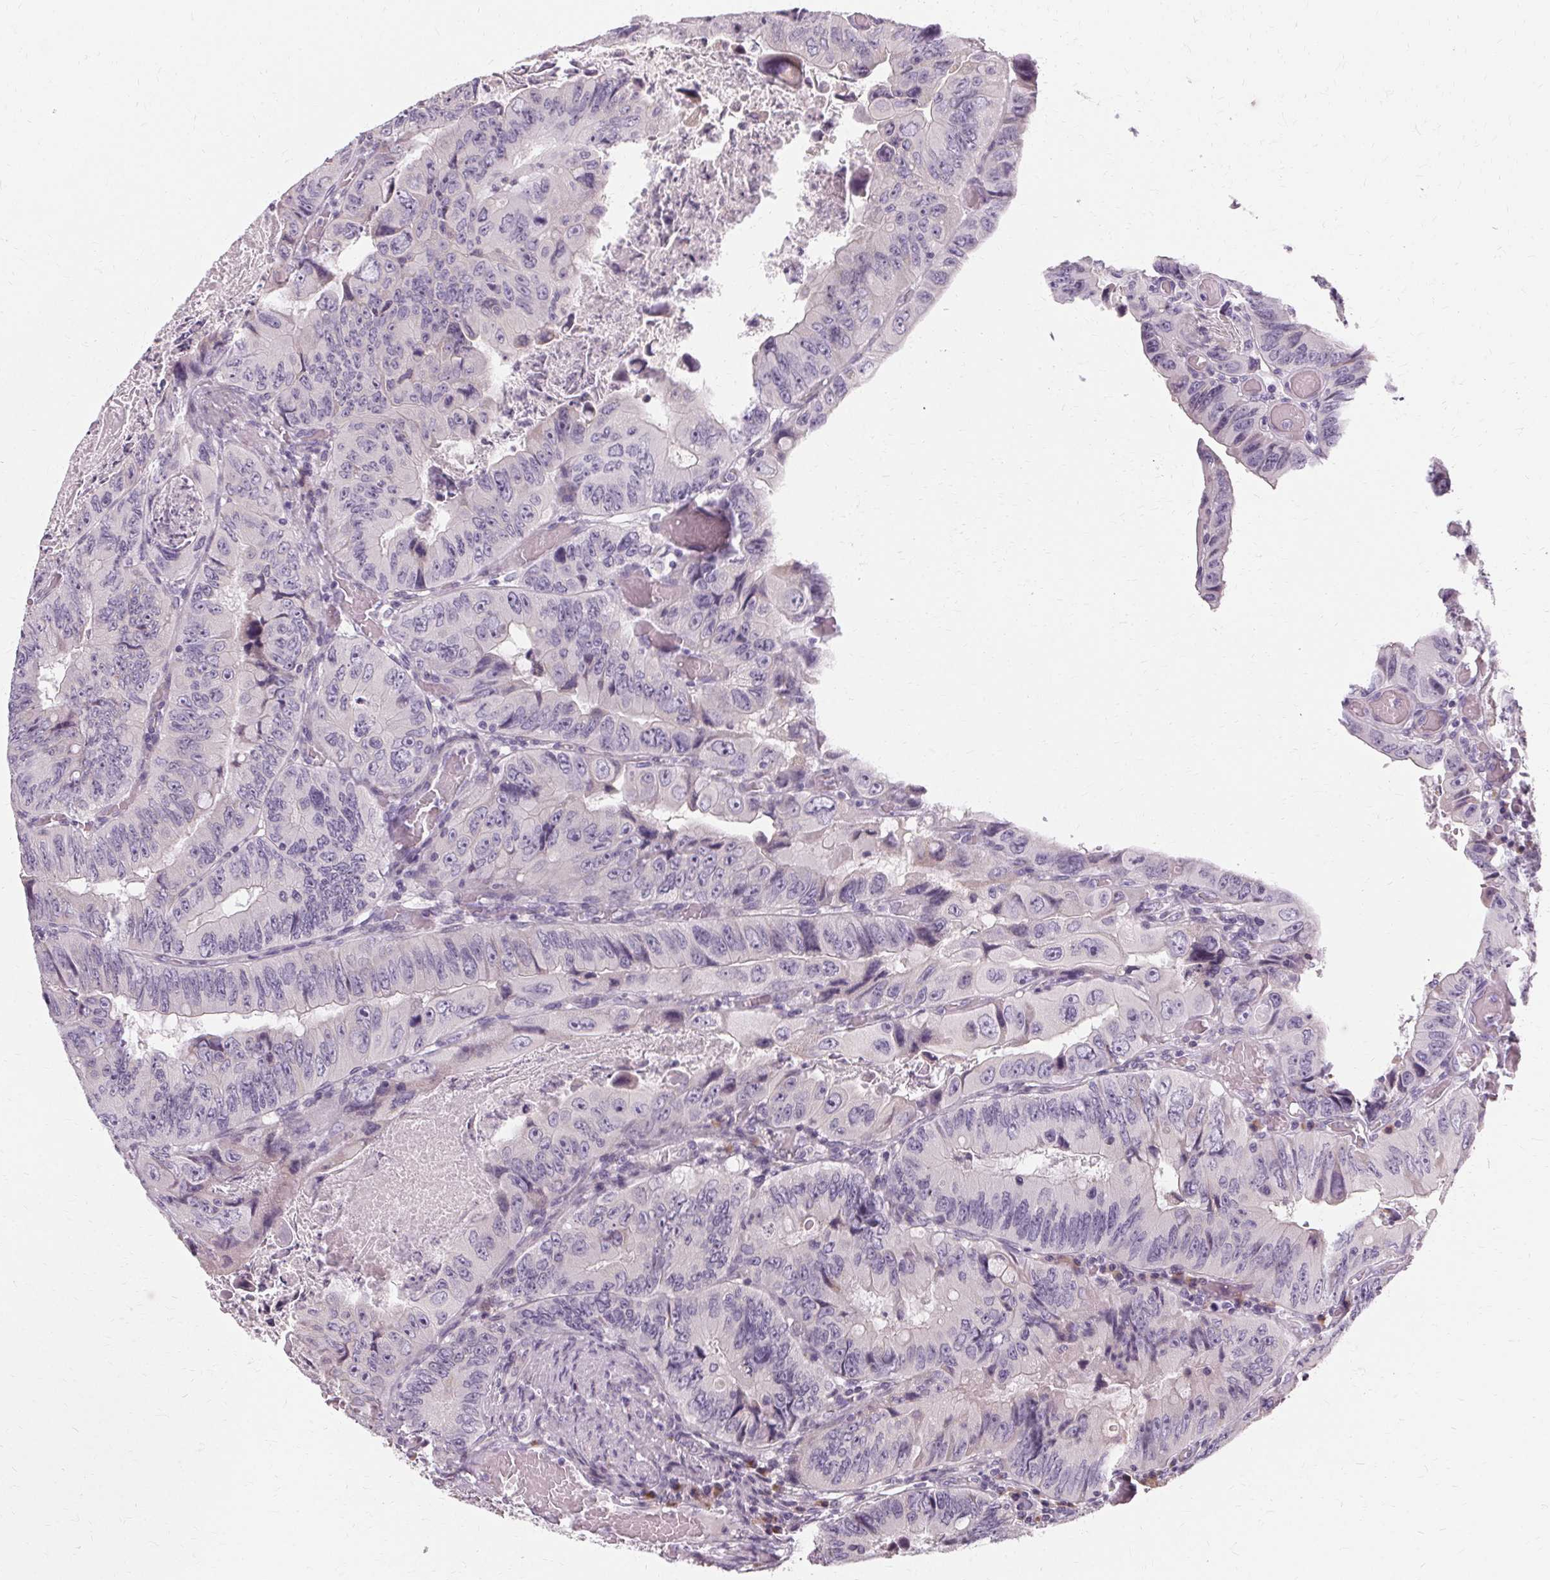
{"staining": {"intensity": "negative", "quantity": "none", "location": "none"}, "tissue": "colorectal cancer", "cell_type": "Tumor cells", "image_type": "cancer", "snomed": [{"axis": "morphology", "description": "Adenocarcinoma, NOS"}, {"axis": "topography", "description": "Colon"}], "caption": "Immunohistochemistry (IHC) of human colorectal cancer reveals no positivity in tumor cells.", "gene": "FCRL3", "patient": {"sex": "female", "age": 84}}